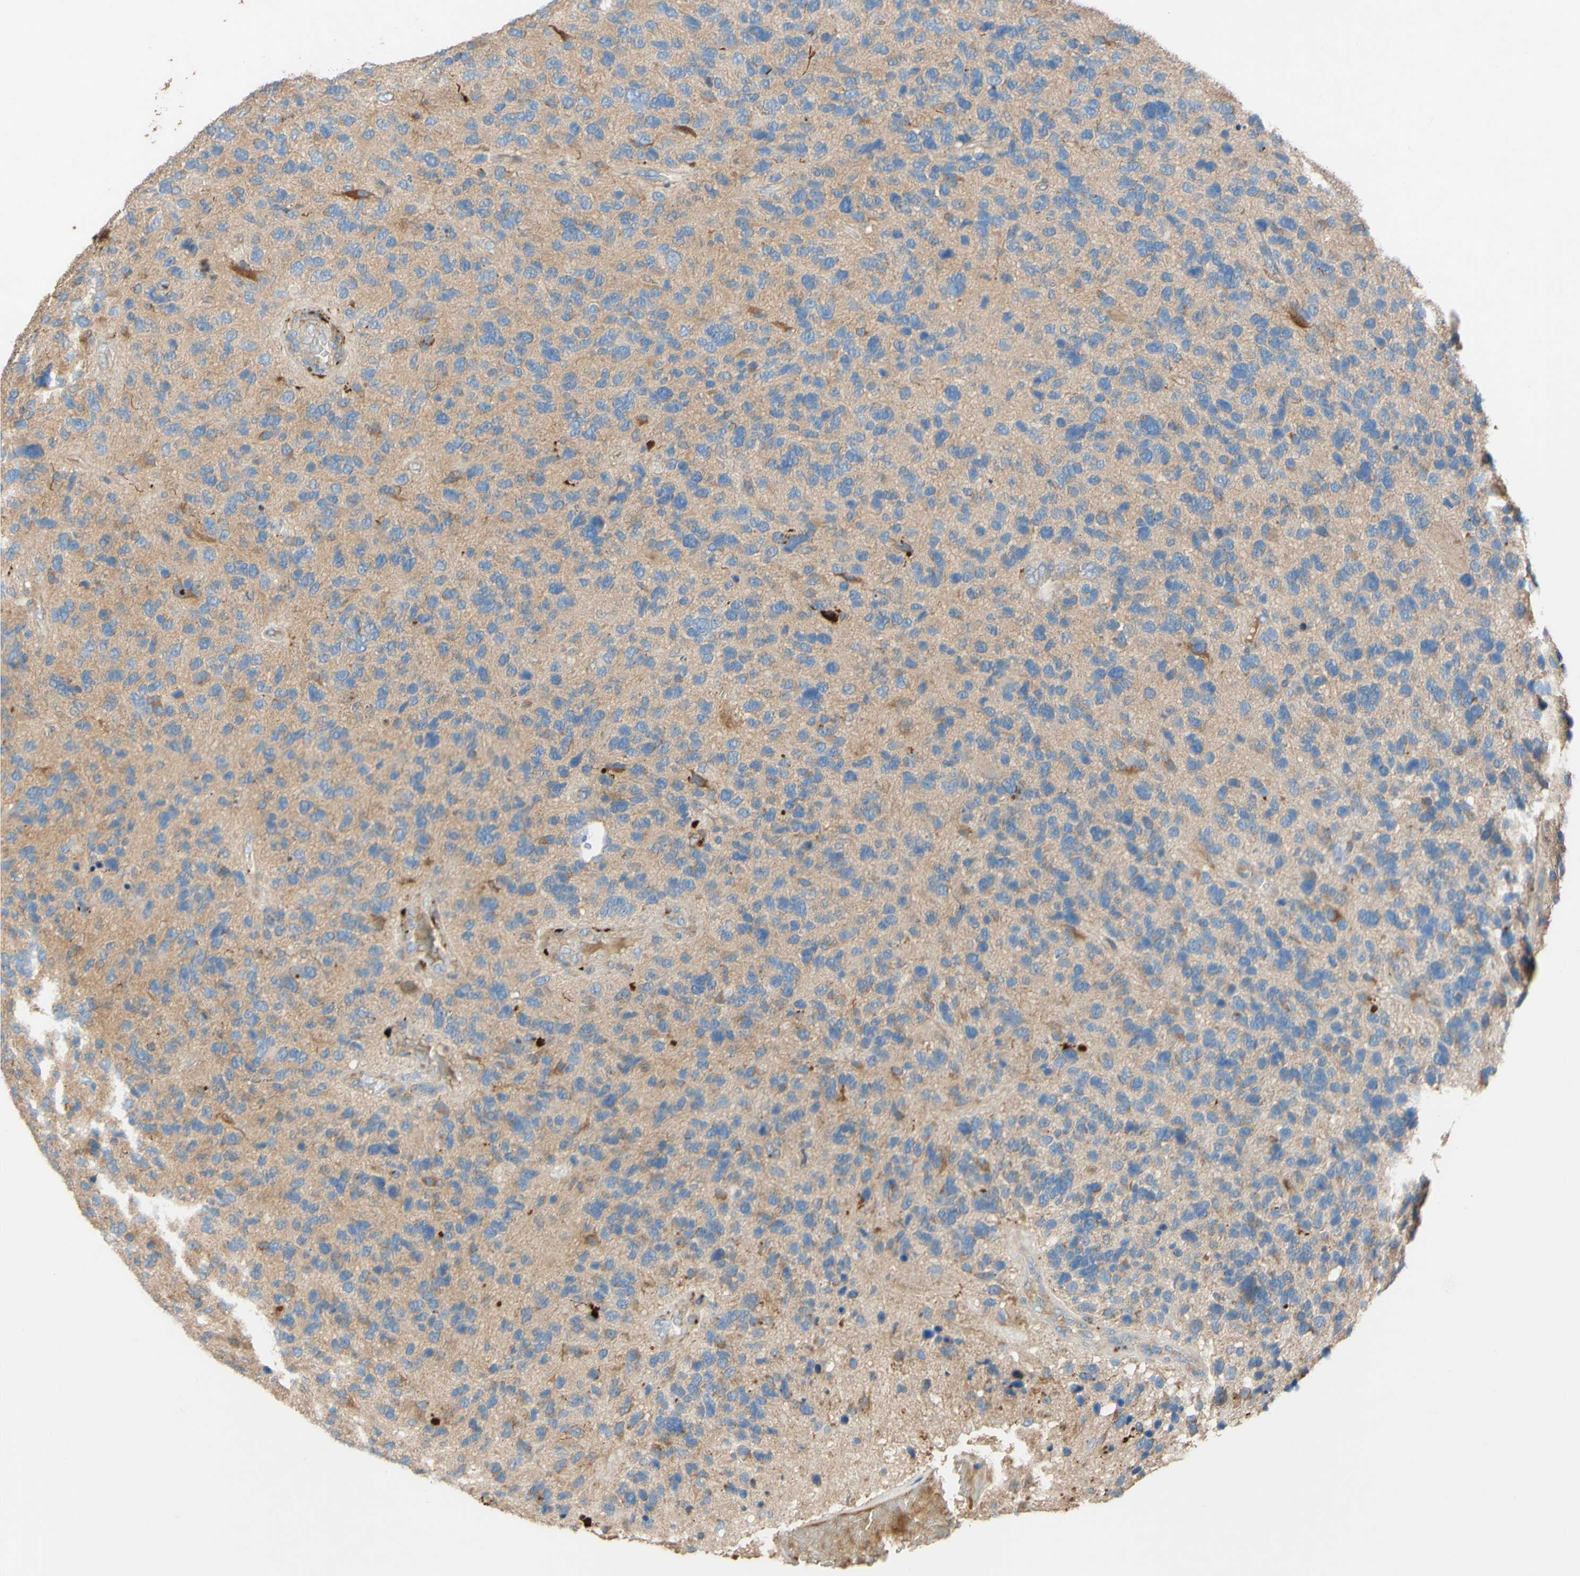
{"staining": {"intensity": "moderate", "quantity": "<25%", "location": "cytoplasmic/membranous"}, "tissue": "glioma", "cell_type": "Tumor cells", "image_type": "cancer", "snomed": [{"axis": "morphology", "description": "Glioma, malignant, High grade"}, {"axis": "topography", "description": "Brain"}], "caption": "Immunohistochemical staining of human glioma demonstrates low levels of moderate cytoplasmic/membranous protein positivity in approximately <25% of tumor cells.", "gene": "DKK3", "patient": {"sex": "female", "age": 58}}